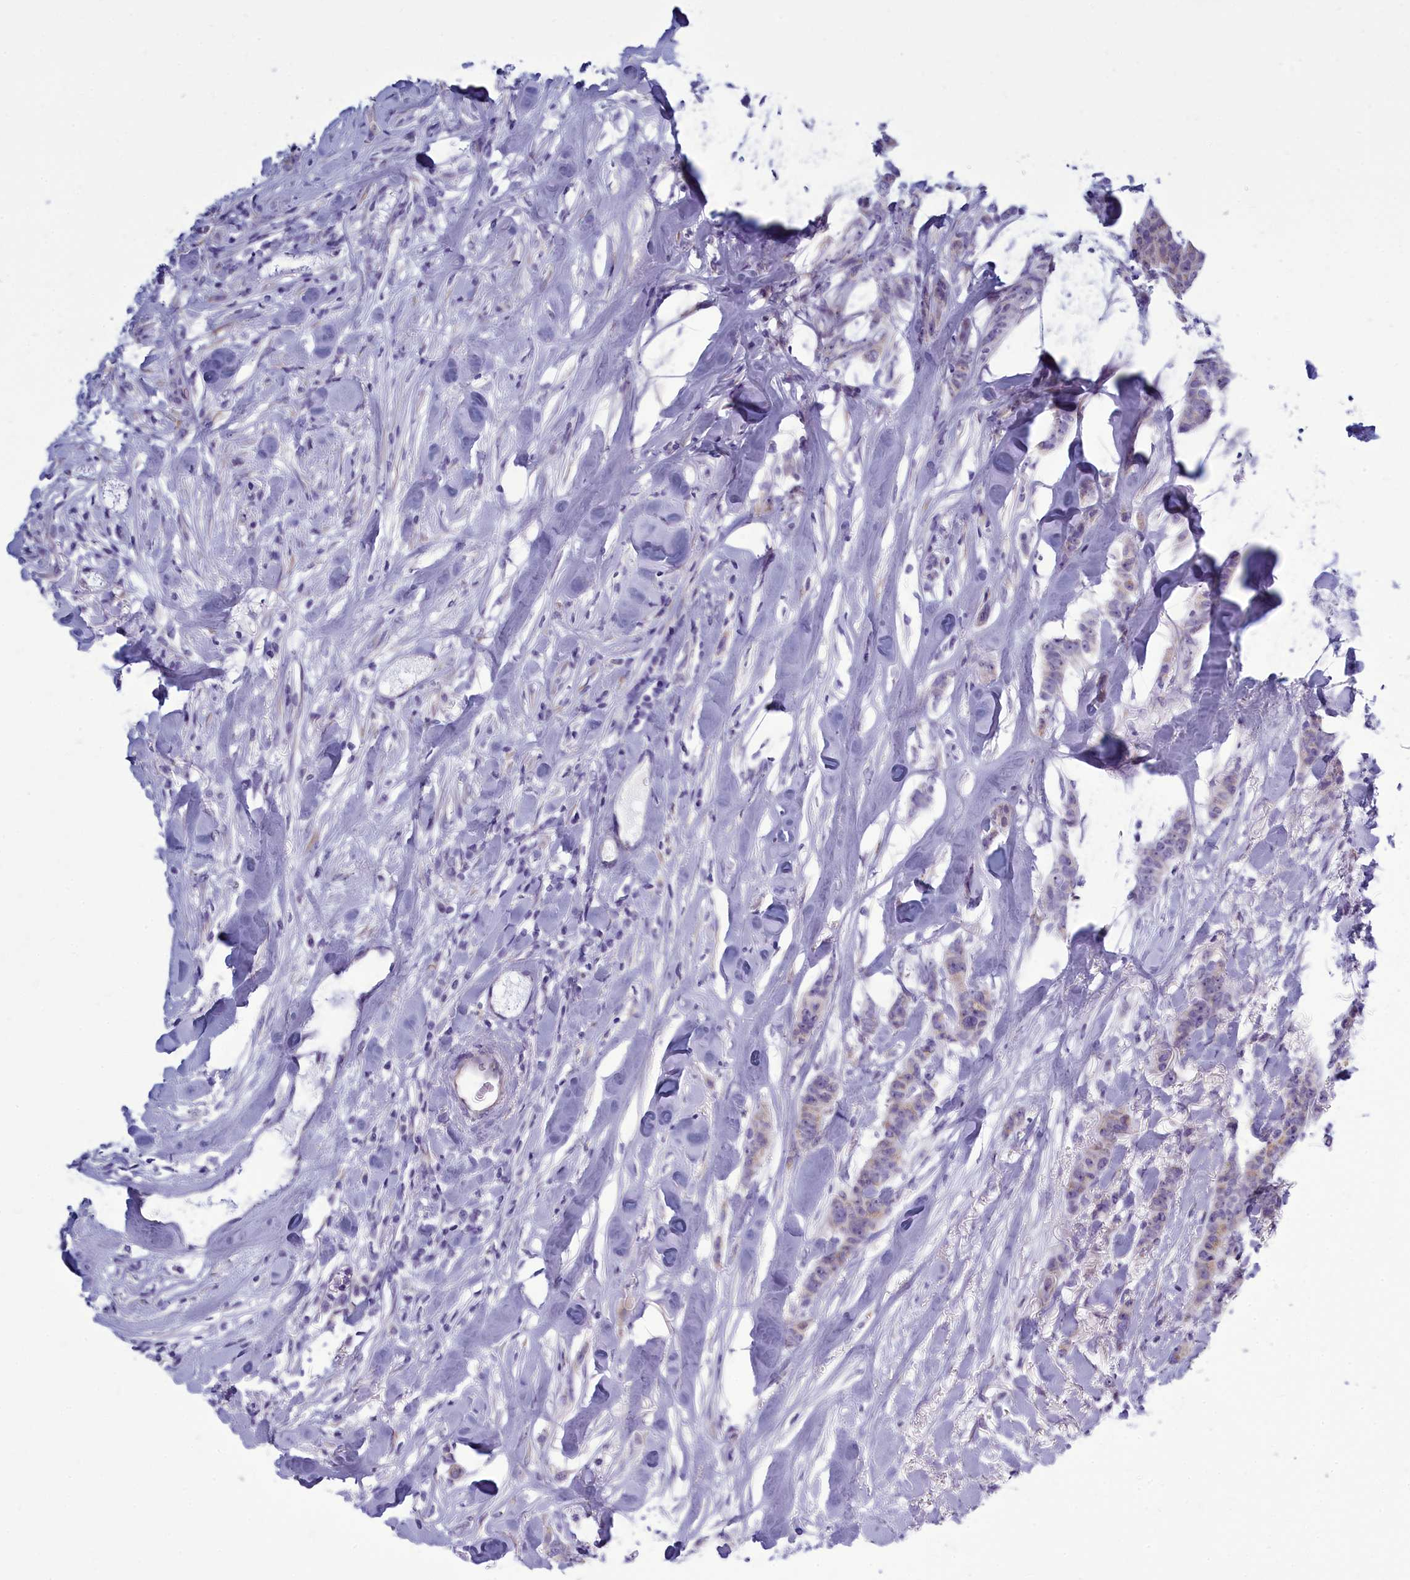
{"staining": {"intensity": "weak", "quantity": "<25%", "location": "cytoplasmic/membranous"}, "tissue": "breast cancer", "cell_type": "Tumor cells", "image_type": "cancer", "snomed": [{"axis": "morphology", "description": "Duct carcinoma"}, {"axis": "topography", "description": "Breast"}], "caption": "This is an IHC image of human breast cancer (invasive ductal carcinoma). There is no staining in tumor cells.", "gene": "CENATAC", "patient": {"sex": "female", "age": 40}}